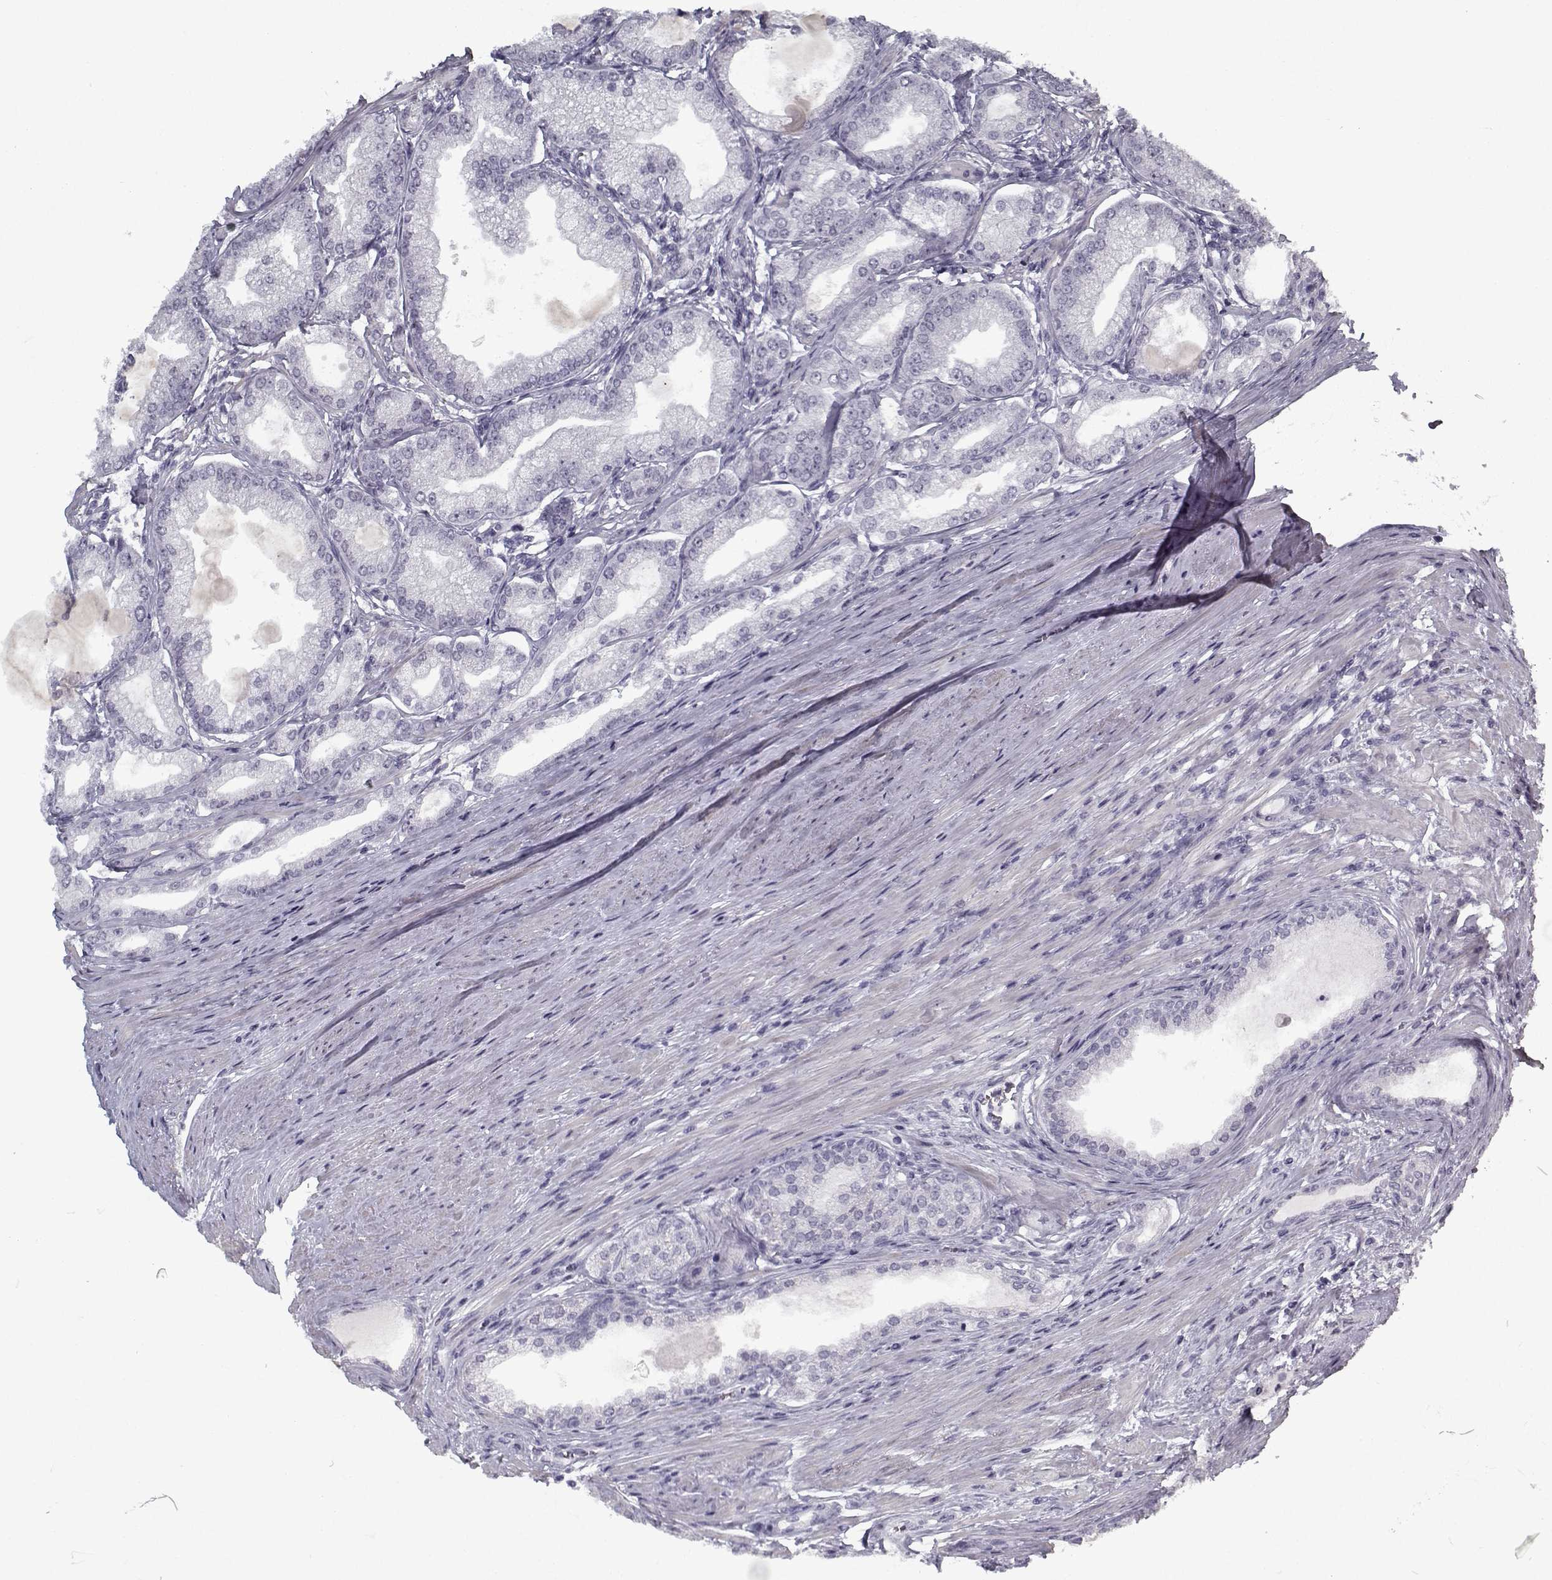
{"staining": {"intensity": "negative", "quantity": "none", "location": "none"}, "tissue": "prostate cancer", "cell_type": "Tumor cells", "image_type": "cancer", "snomed": [{"axis": "morphology", "description": "Adenocarcinoma, NOS"}, {"axis": "topography", "description": "Prostate and seminal vesicle, NOS"}, {"axis": "topography", "description": "Prostate"}], "caption": "The histopathology image reveals no significant staining in tumor cells of prostate adenocarcinoma.", "gene": "RNF32", "patient": {"sex": "male", "age": 77}}